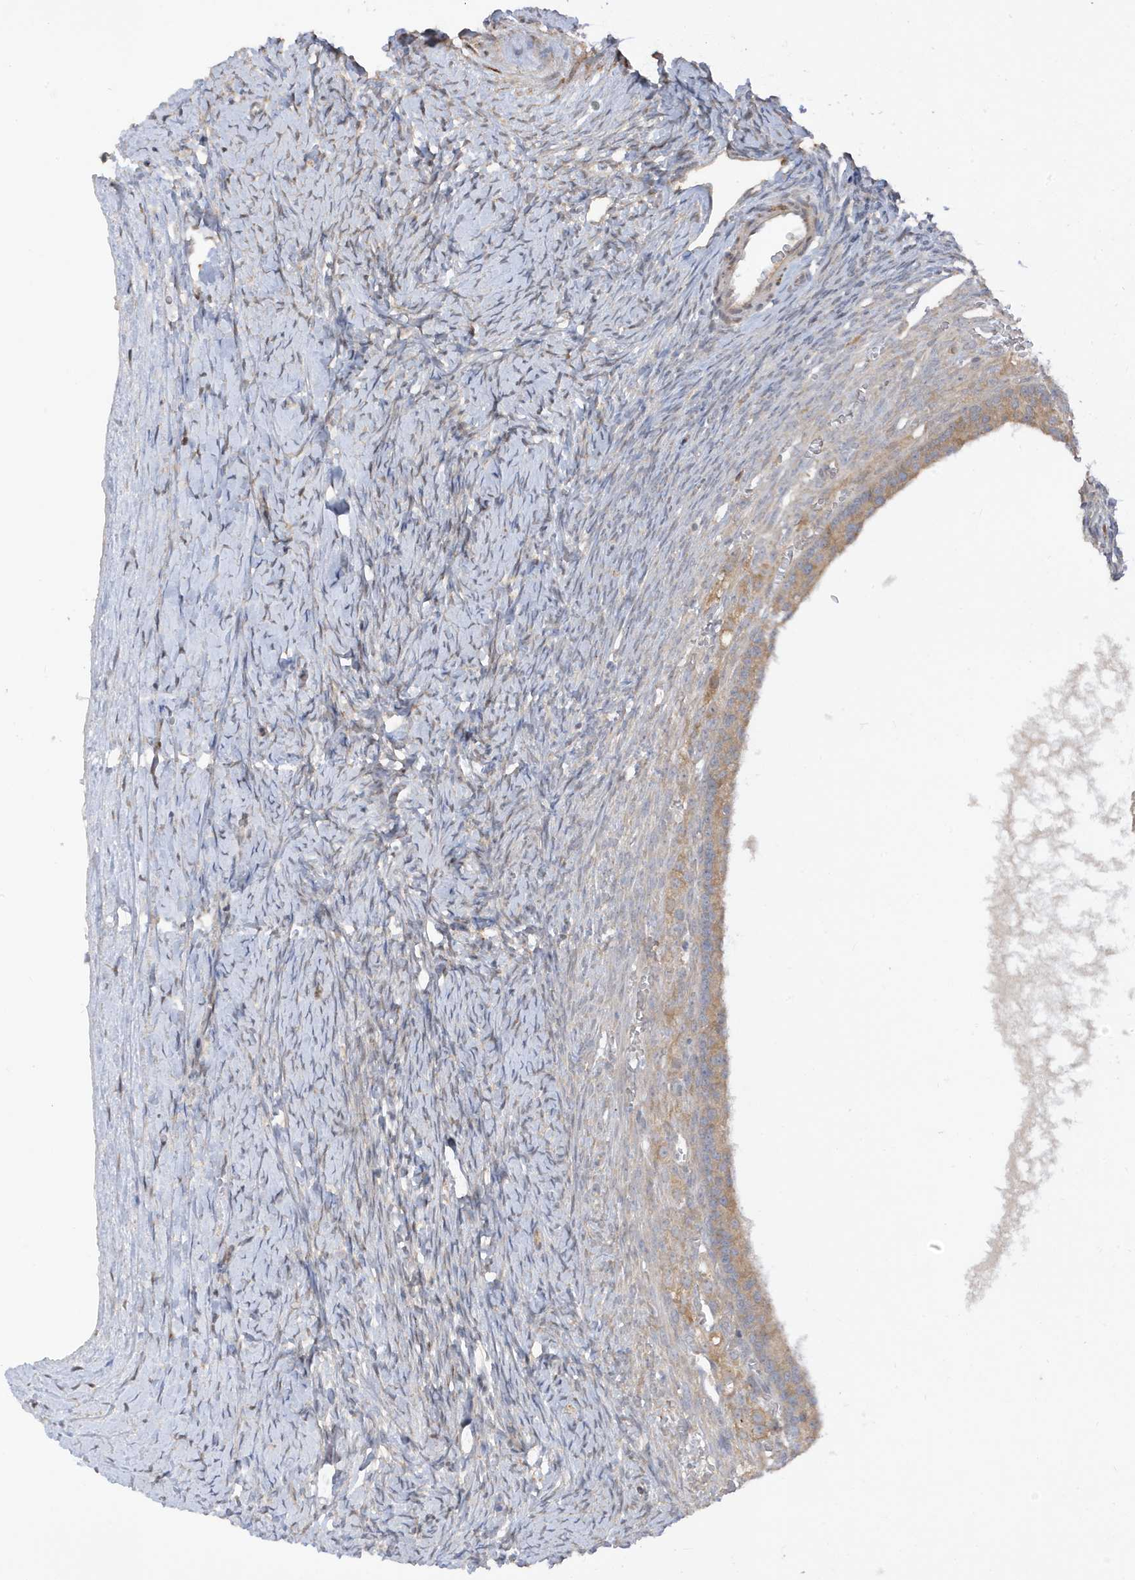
{"staining": {"intensity": "moderate", "quantity": ">75%", "location": "cytoplasmic/membranous"}, "tissue": "ovary", "cell_type": "Follicle cells", "image_type": "normal", "snomed": [{"axis": "morphology", "description": "Normal tissue, NOS"}, {"axis": "morphology", "description": "Developmental malformation"}, {"axis": "topography", "description": "Ovary"}], "caption": "Protein staining exhibits moderate cytoplasmic/membranous staining in about >75% of follicle cells in benign ovary. Nuclei are stained in blue.", "gene": "TAB3", "patient": {"sex": "female", "age": 39}}